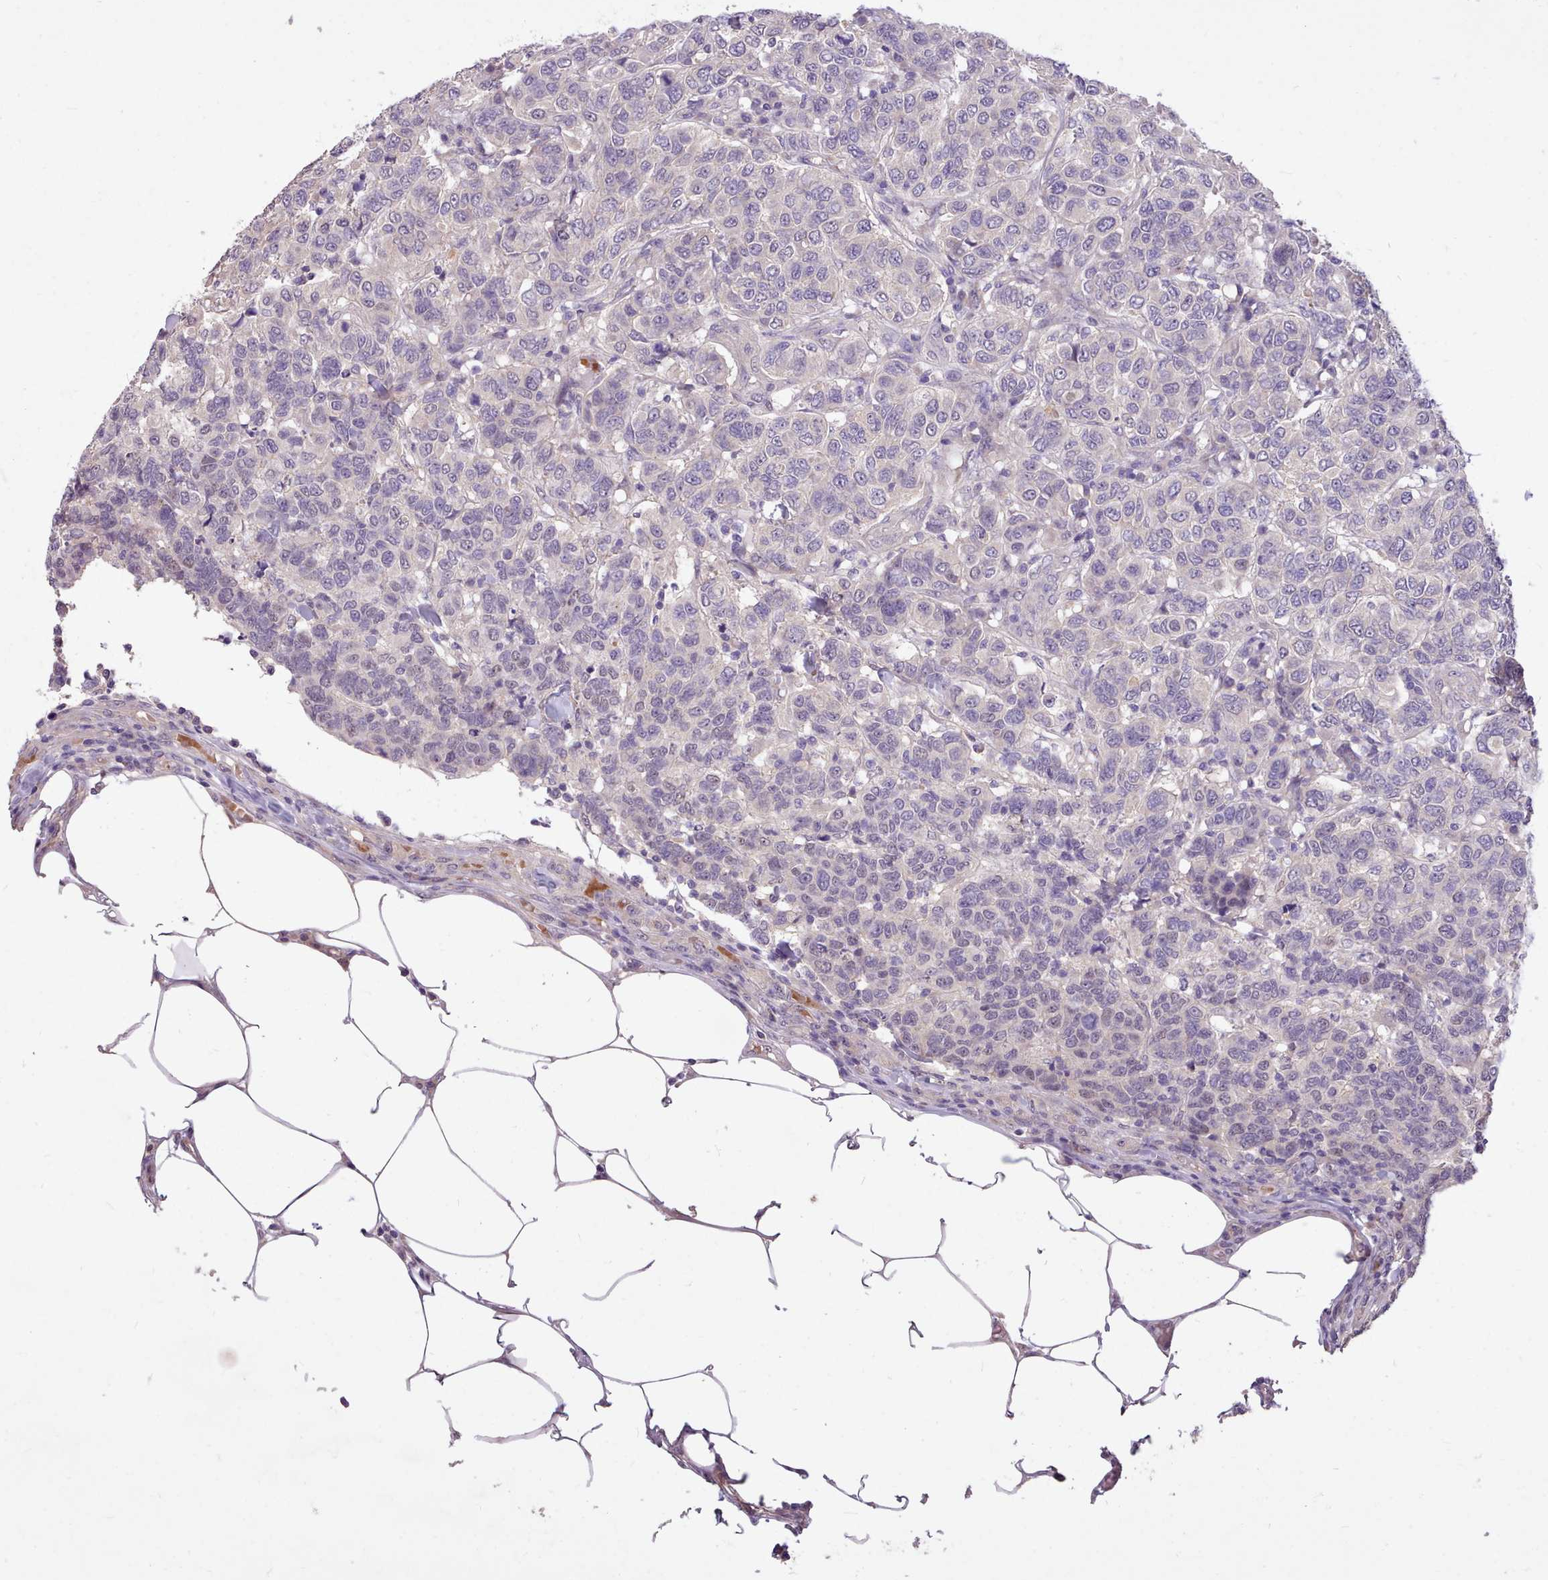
{"staining": {"intensity": "negative", "quantity": "none", "location": "none"}, "tissue": "breast cancer", "cell_type": "Tumor cells", "image_type": "cancer", "snomed": [{"axis": "morphology", "description": "Duct carcinoma"}, {"axis": "topography", "description": "Breast"}], "caption": "Immunohistochemistry (IHC) of human breast cancer shows no positivity in tumor cells. Nuclei are stained in blue.", "gene": "ZNF607", "patient": {"sex": "female", "age": 55}}